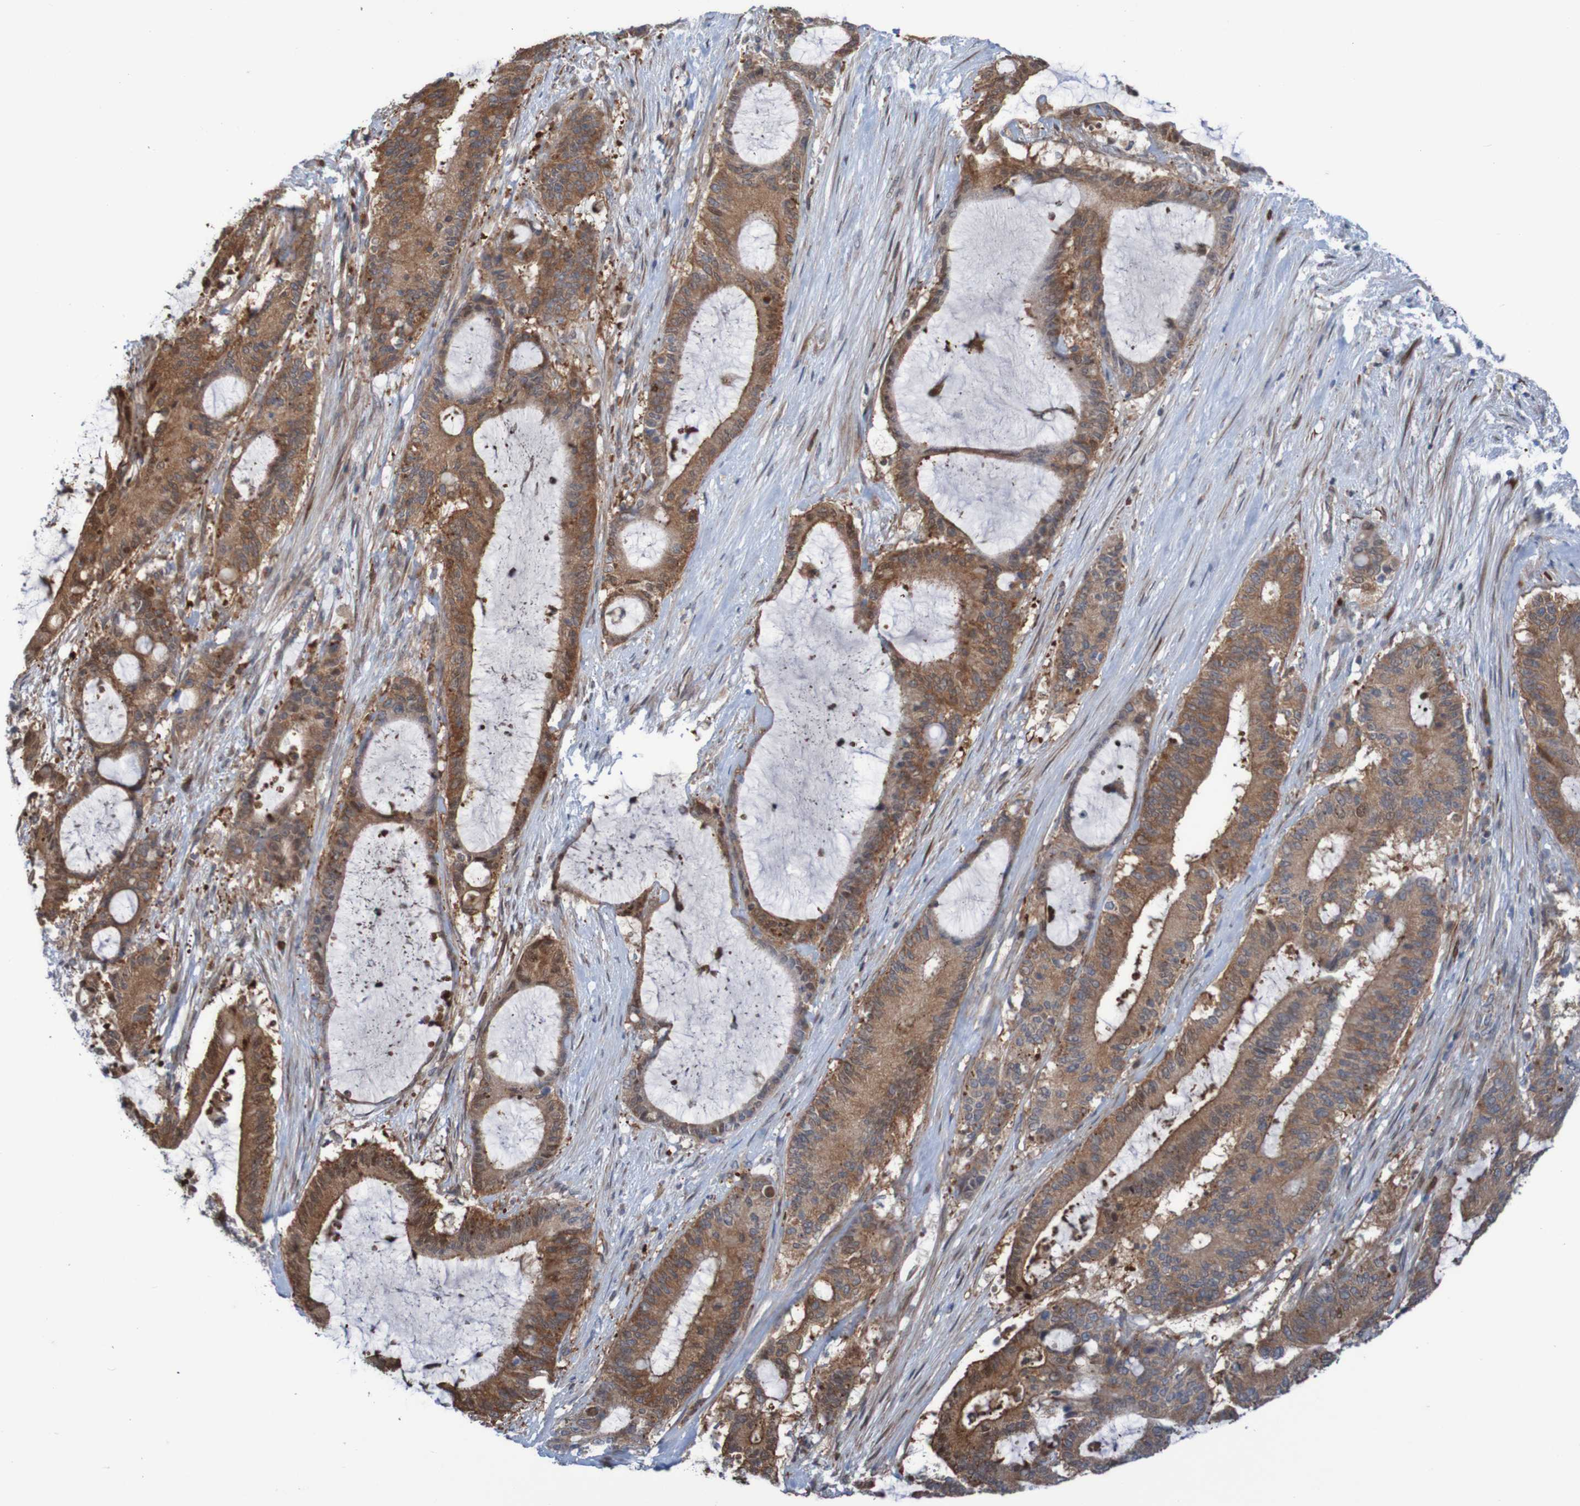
{"staining": {"intensity": "strong", "quantity": ">75%", "location": "cytoplasmic/membranous"}, "tissue": "liver cancer", "cell_type": "Tumor cells", "image_type": "cancer", "snomed": [{"axis": "morphology", "description": "Cholangiocarcinoma"}, {"axis": "topography", "description": "Liver"}], "caption": "Immunohistochemical staining of human liver cancer (cholangiocarcinoma) exhibits high levels of strong cytoplasmic/membranous protein expression in approximately >75% of tumor cells.", "gene": "ANGPT4", "patient": {"sex": "female", "age": 73}}